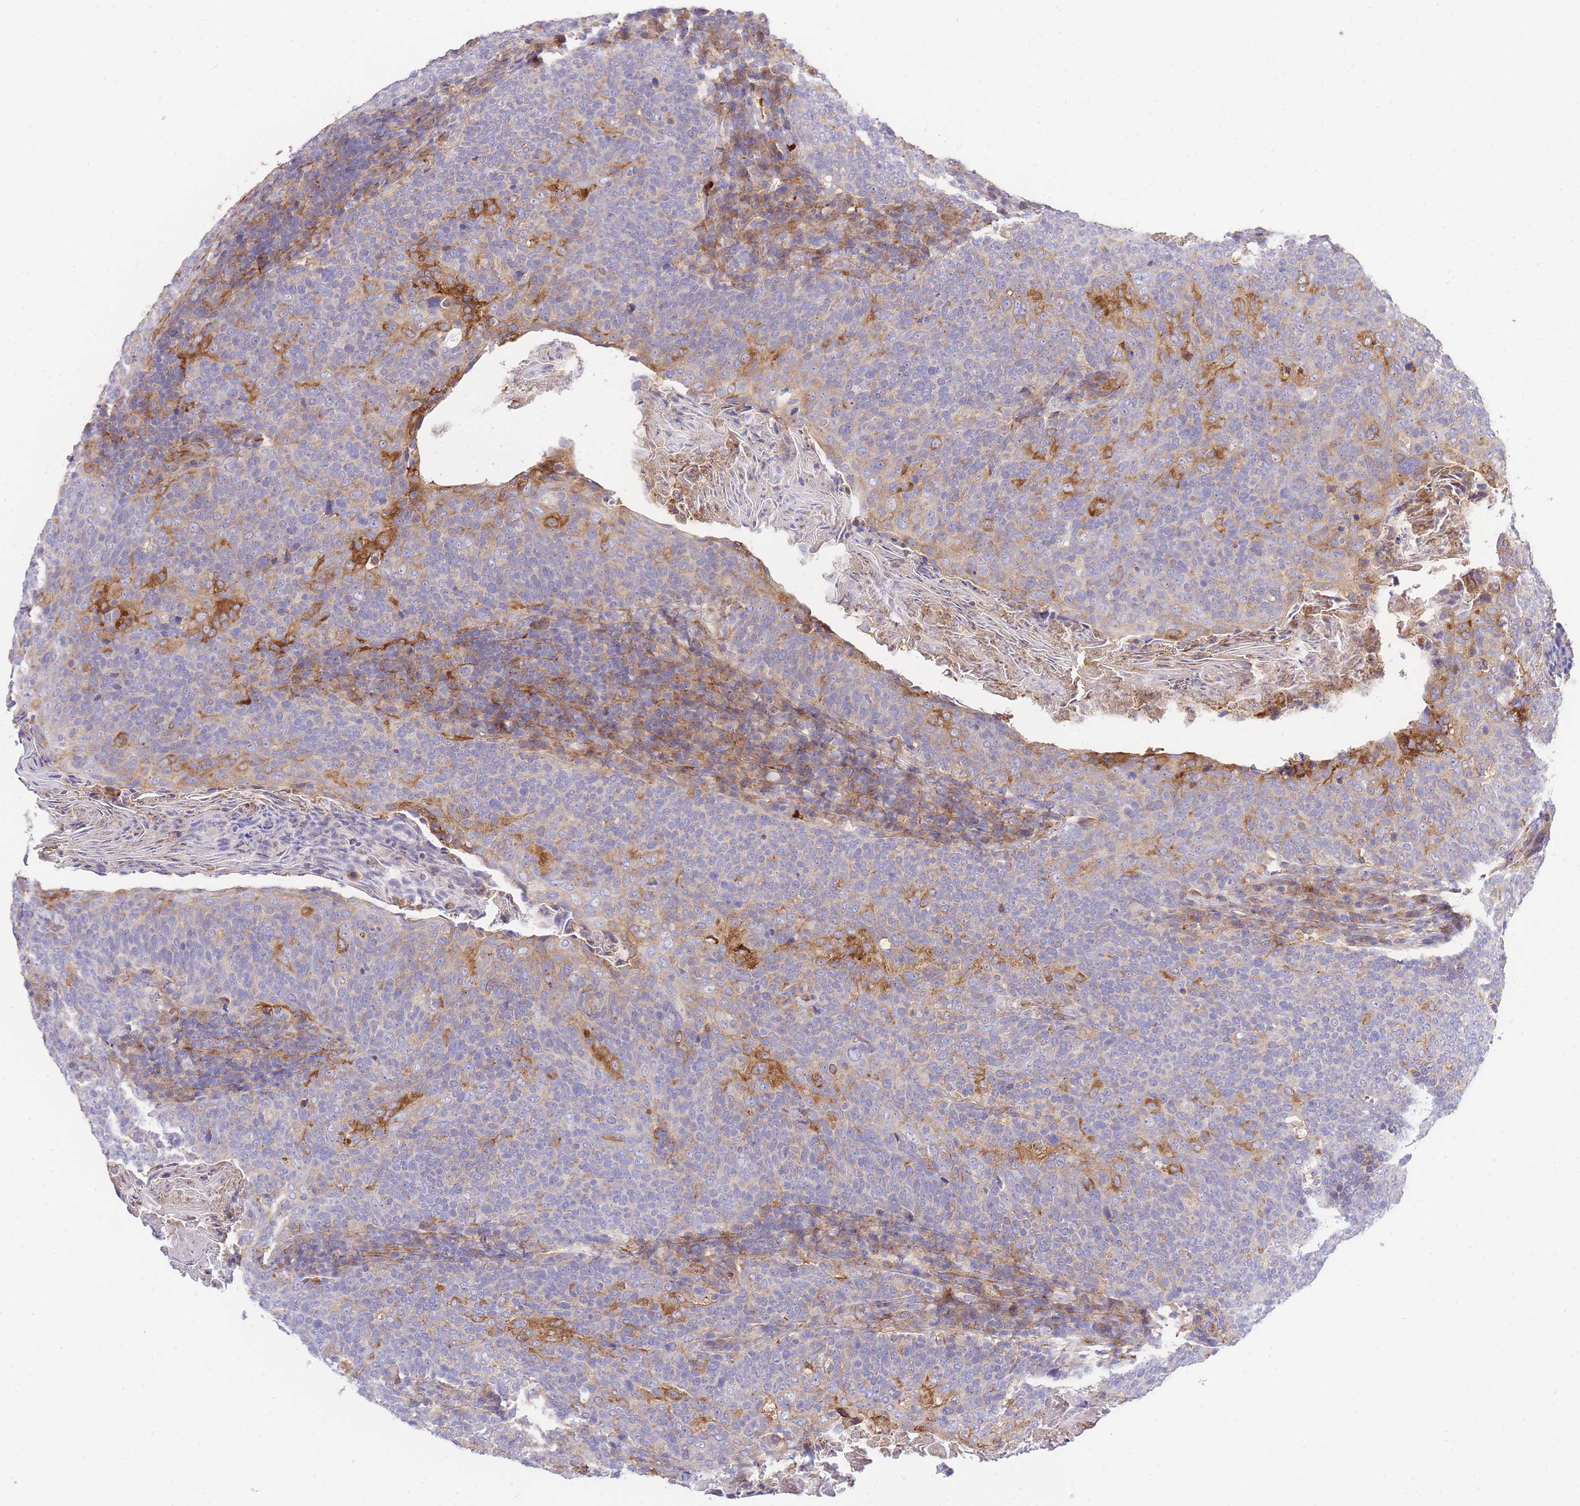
{"staining": {"intensity": "strong", "quantity": "<25%", "location": "cytoplasmic/membranous"}, "tissue": "head and neck cancer", "cell_type": "Tumor cells", "image_type": "cancer", "snomed": [{"axis": "morphology", "description": "Squamous cell carcinoma, NOS"}, {"axis": "topography", "description": "Head-Neck"}], "caption": "Protein analysis of head and neck cancer tissue exhibits strong cytoplasmic/membranous staining in about <25% of tumor cells. (DAB (3,3'-diaminobenzidine) IHC with brightfield microscopy, high magnification).", "gene": "INSYN2B", "patient": {"sex": "male", "age": 66}}